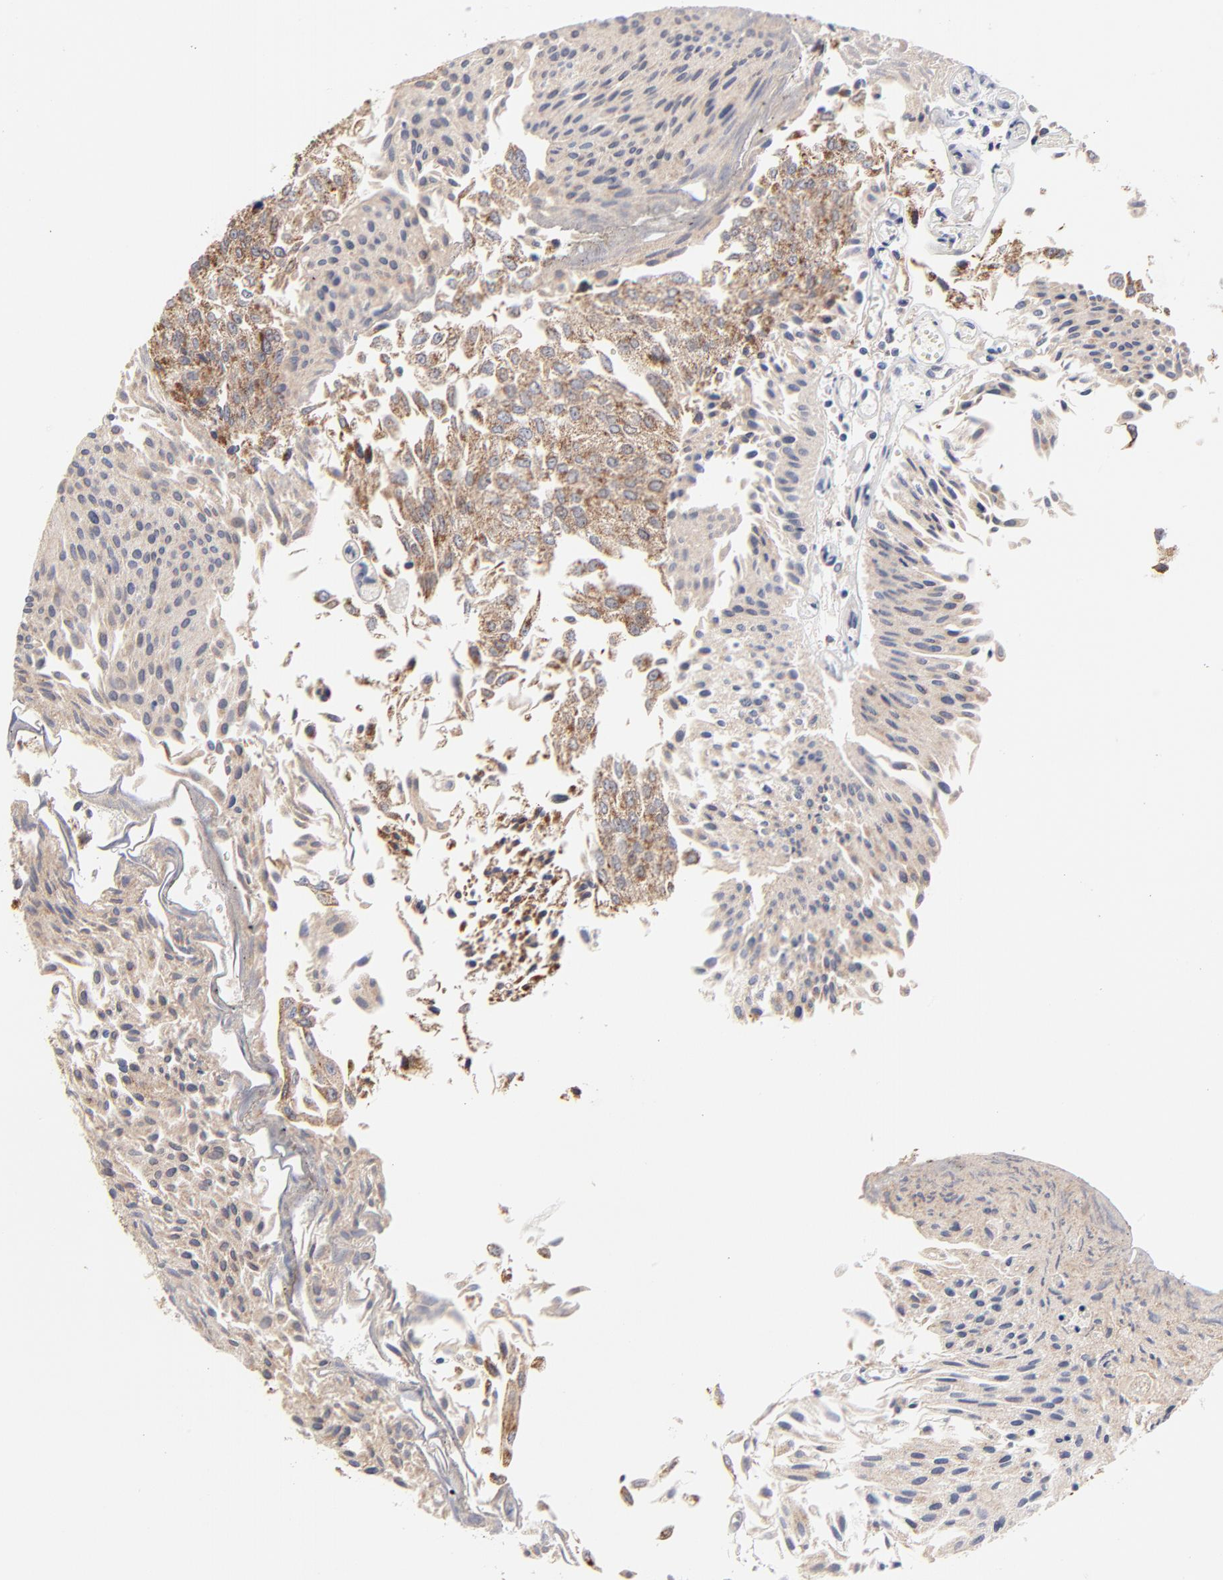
{"staining": {"intensity": "weak", "quantity": "25%-75%", "location": "cytoplasmic/membranous"}, "tissue": "urothelial cancer", "cell_type": "Tumor cells", "image_type": "cancer", "snomed": [{"axis": "morphology", "description": "Urothelial carcinoma, Low grade"}, {"axis": "topography", "description": "Urinary bladder"}], "caption": "There is low levels of weak cytoplasmic/membranous positivity in tumor cells of urothelial cancer, as demonstrated by immunohistochemical staining (brown color).", "gene": "ZNF550", "patient": {"sex": "male", "age": 86}}